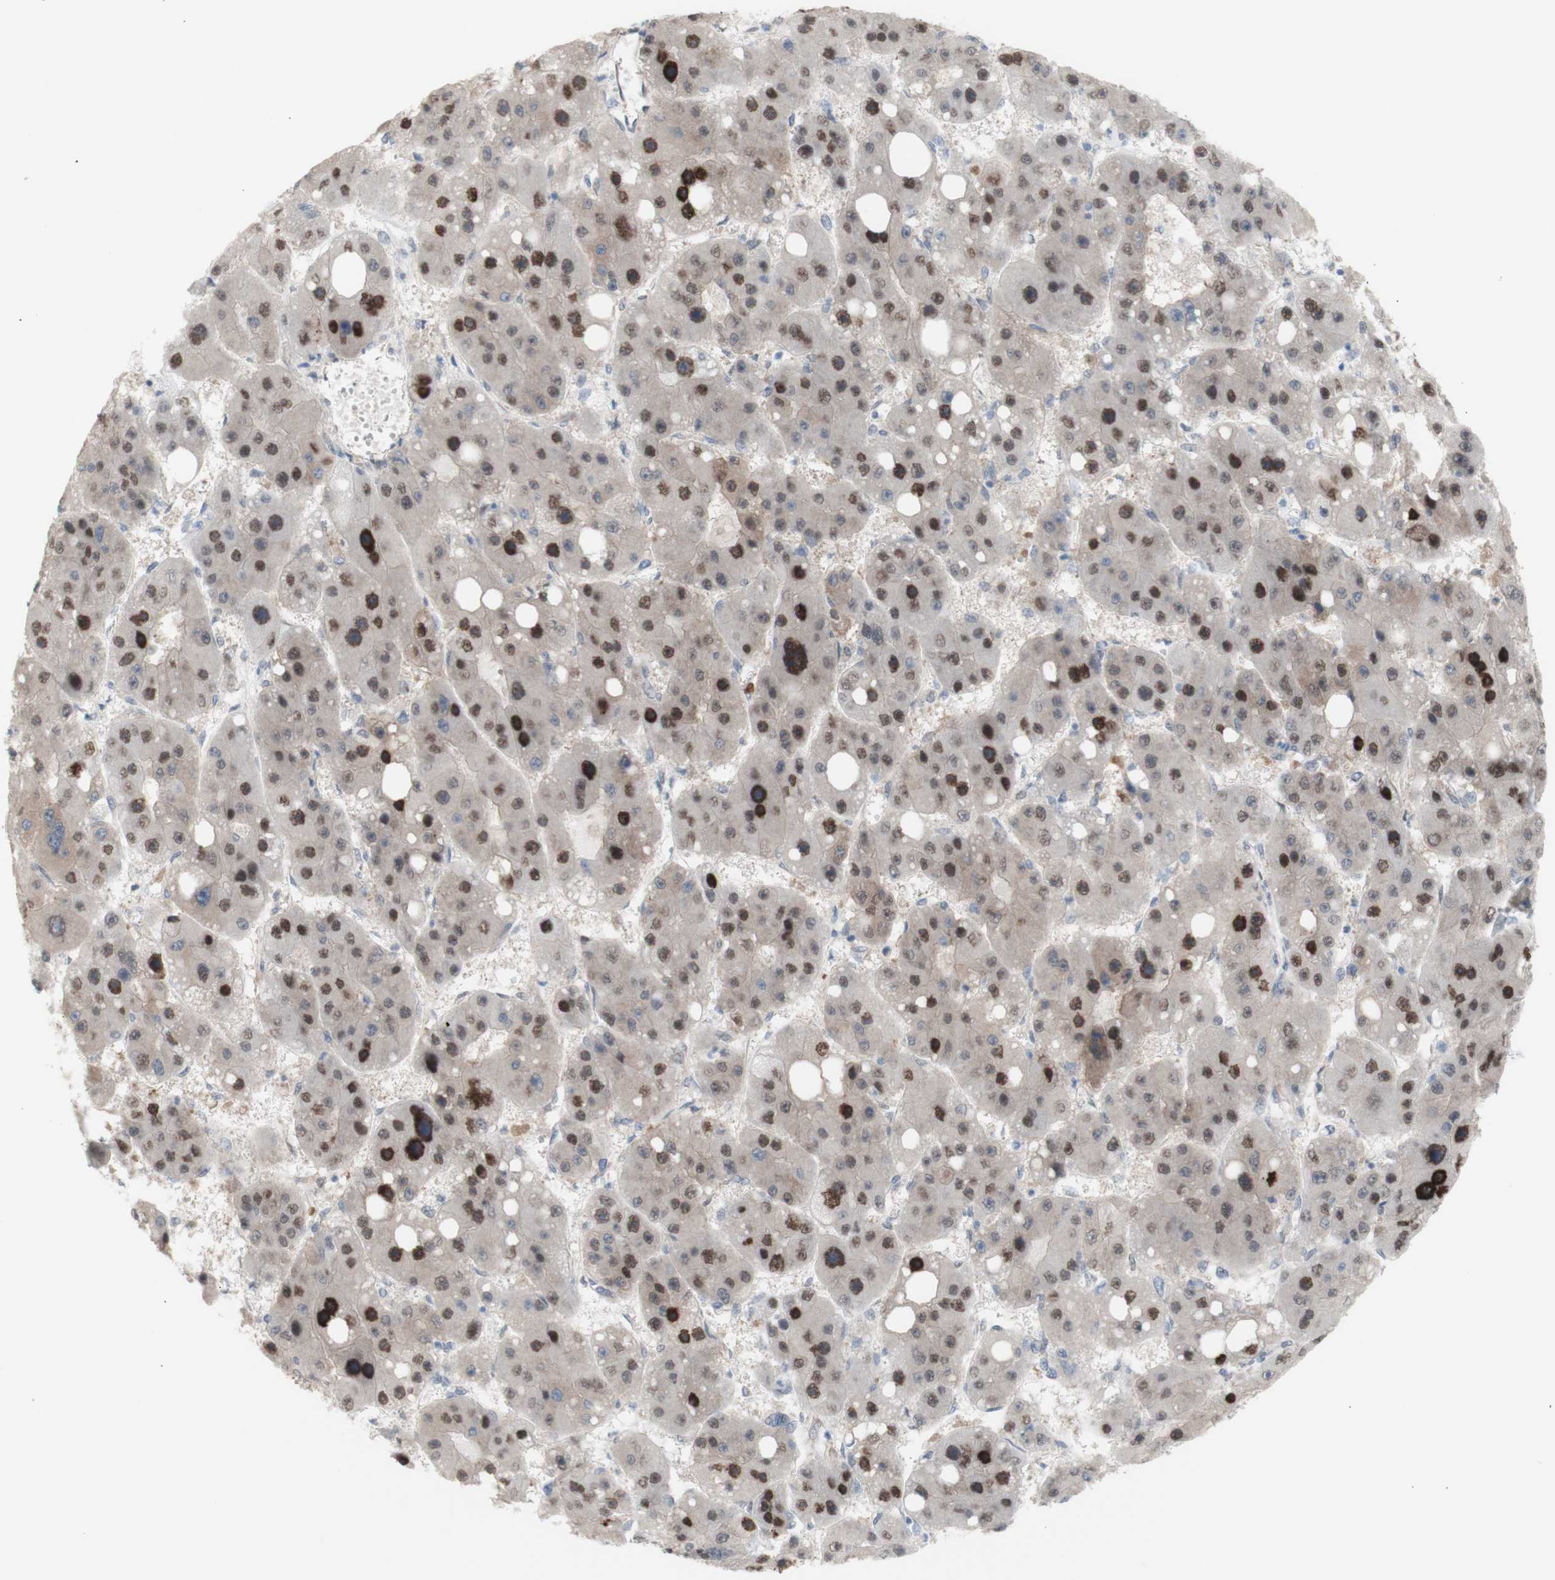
{"staining": {"intensity": "strong", "quantity": "25%-75%", "location": "nuclear"}, "tissue": "liver cancer", "cell_type": "Tumor cells", "image_type": "cancer", "snomed": [{"axis": "morphology", "description": "Carcinoma, Hepatocellular, NOS"}, {"axis": "topography", "description": "Liver"}], "caption": "Liver cancer (hepatocellular carcinoma) stained for a protein demonstrates strong nuclear positivity in tumor cells.", "gene": "PRMT5", "patient": {"sex": "female", "age": 61}}